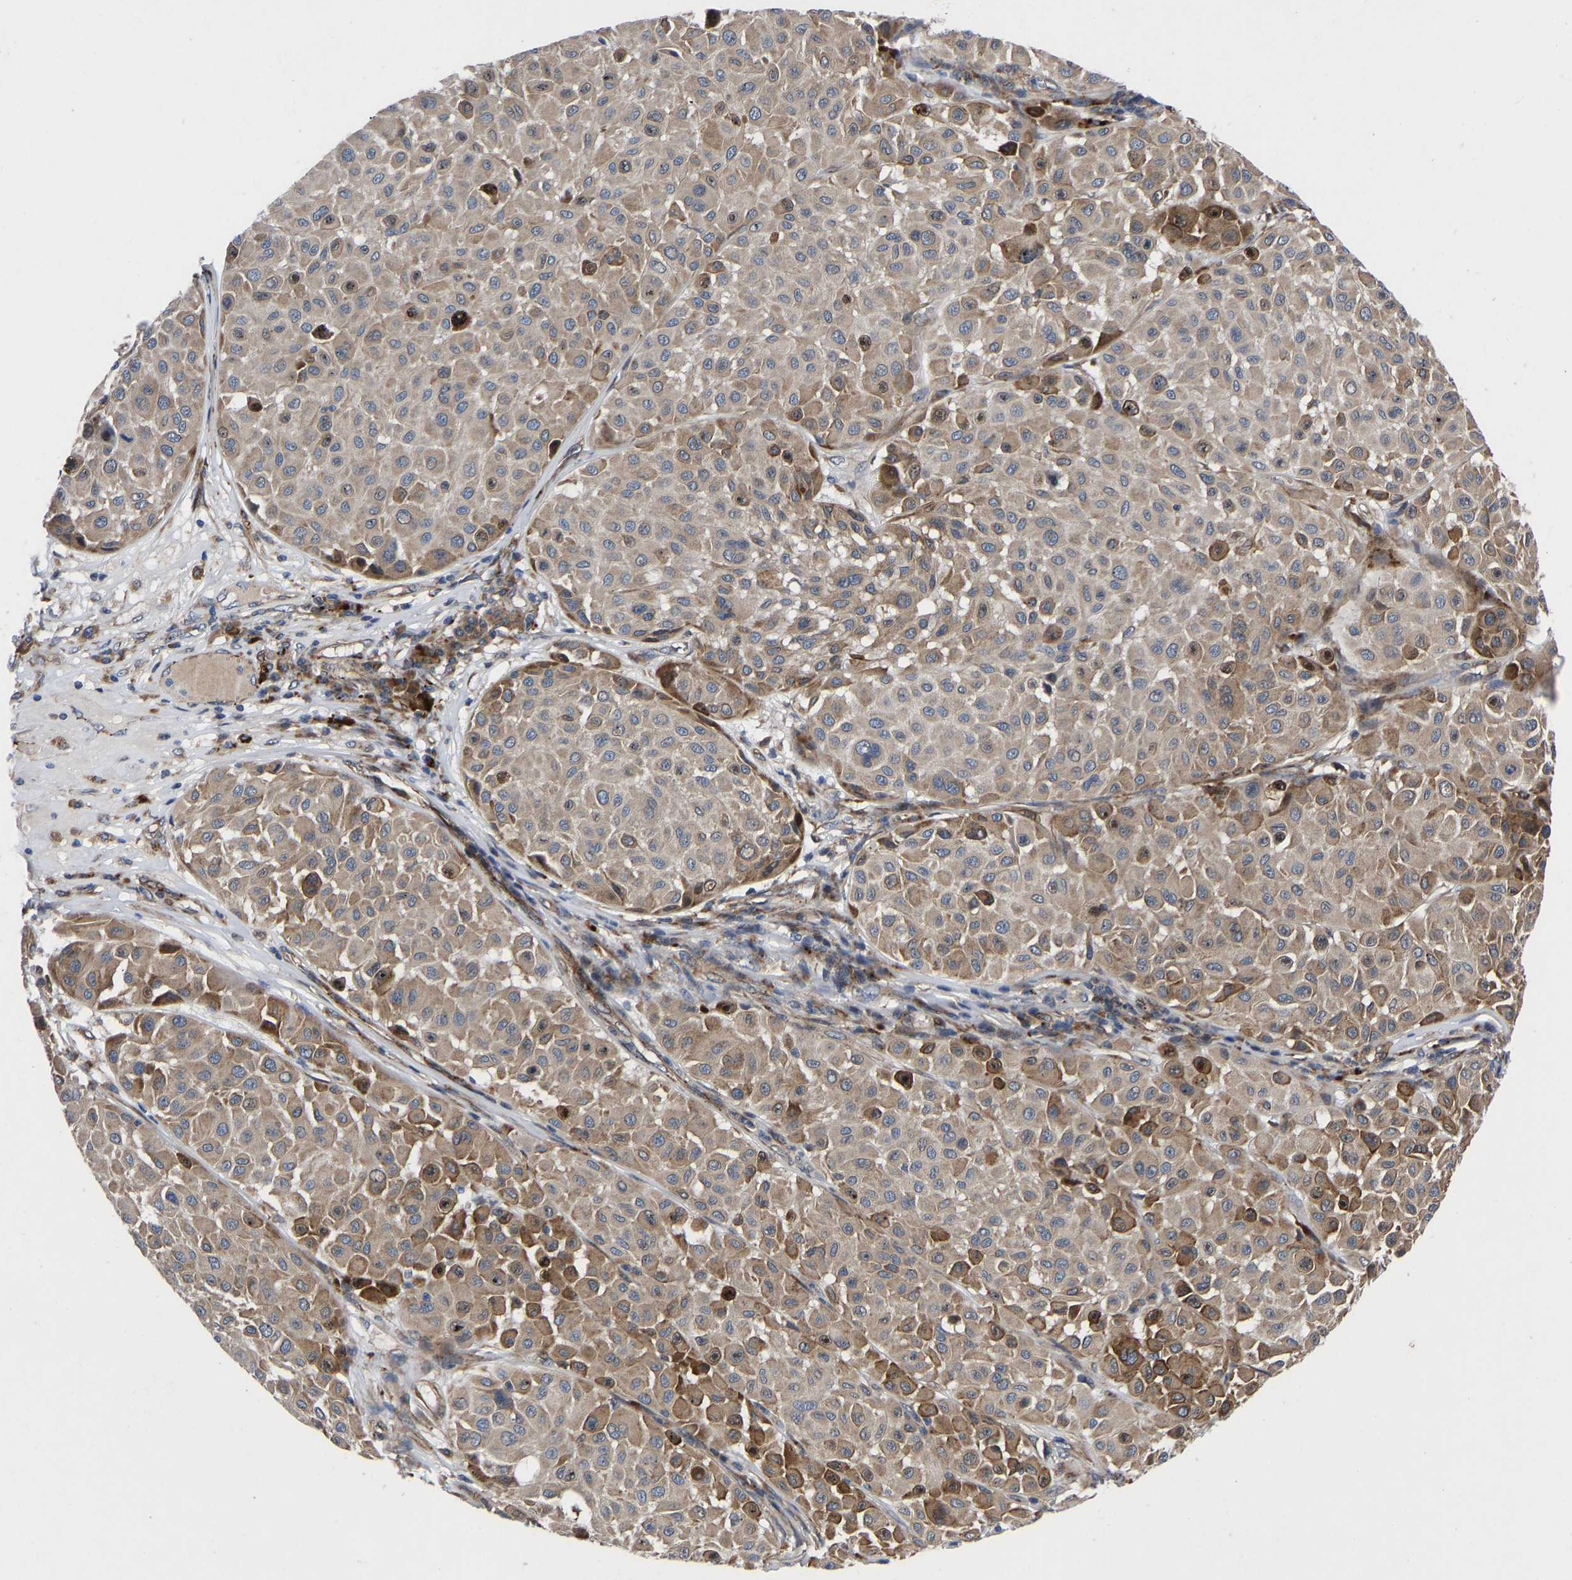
{"staining": {"intensity": "moderate", "quantity": ">75%", "location": "cytoplasmic/membranous"}, "tissue": "melanoma", "cell_type": "Tumor cells", "image_type": "cancer", "snomed": [{"axis": "morphology", "description": "Malignant melanoma, Metastatic site"}, {"axis": "topography", "description": "Soft tissue"}], "caption": "A brown stain highlights moderate cytoplasmic/membranous staining of a protein in human melanoma tumor cells.", "gene": "TMEM38B", "patient": {"sex": "male", "age": 41}}